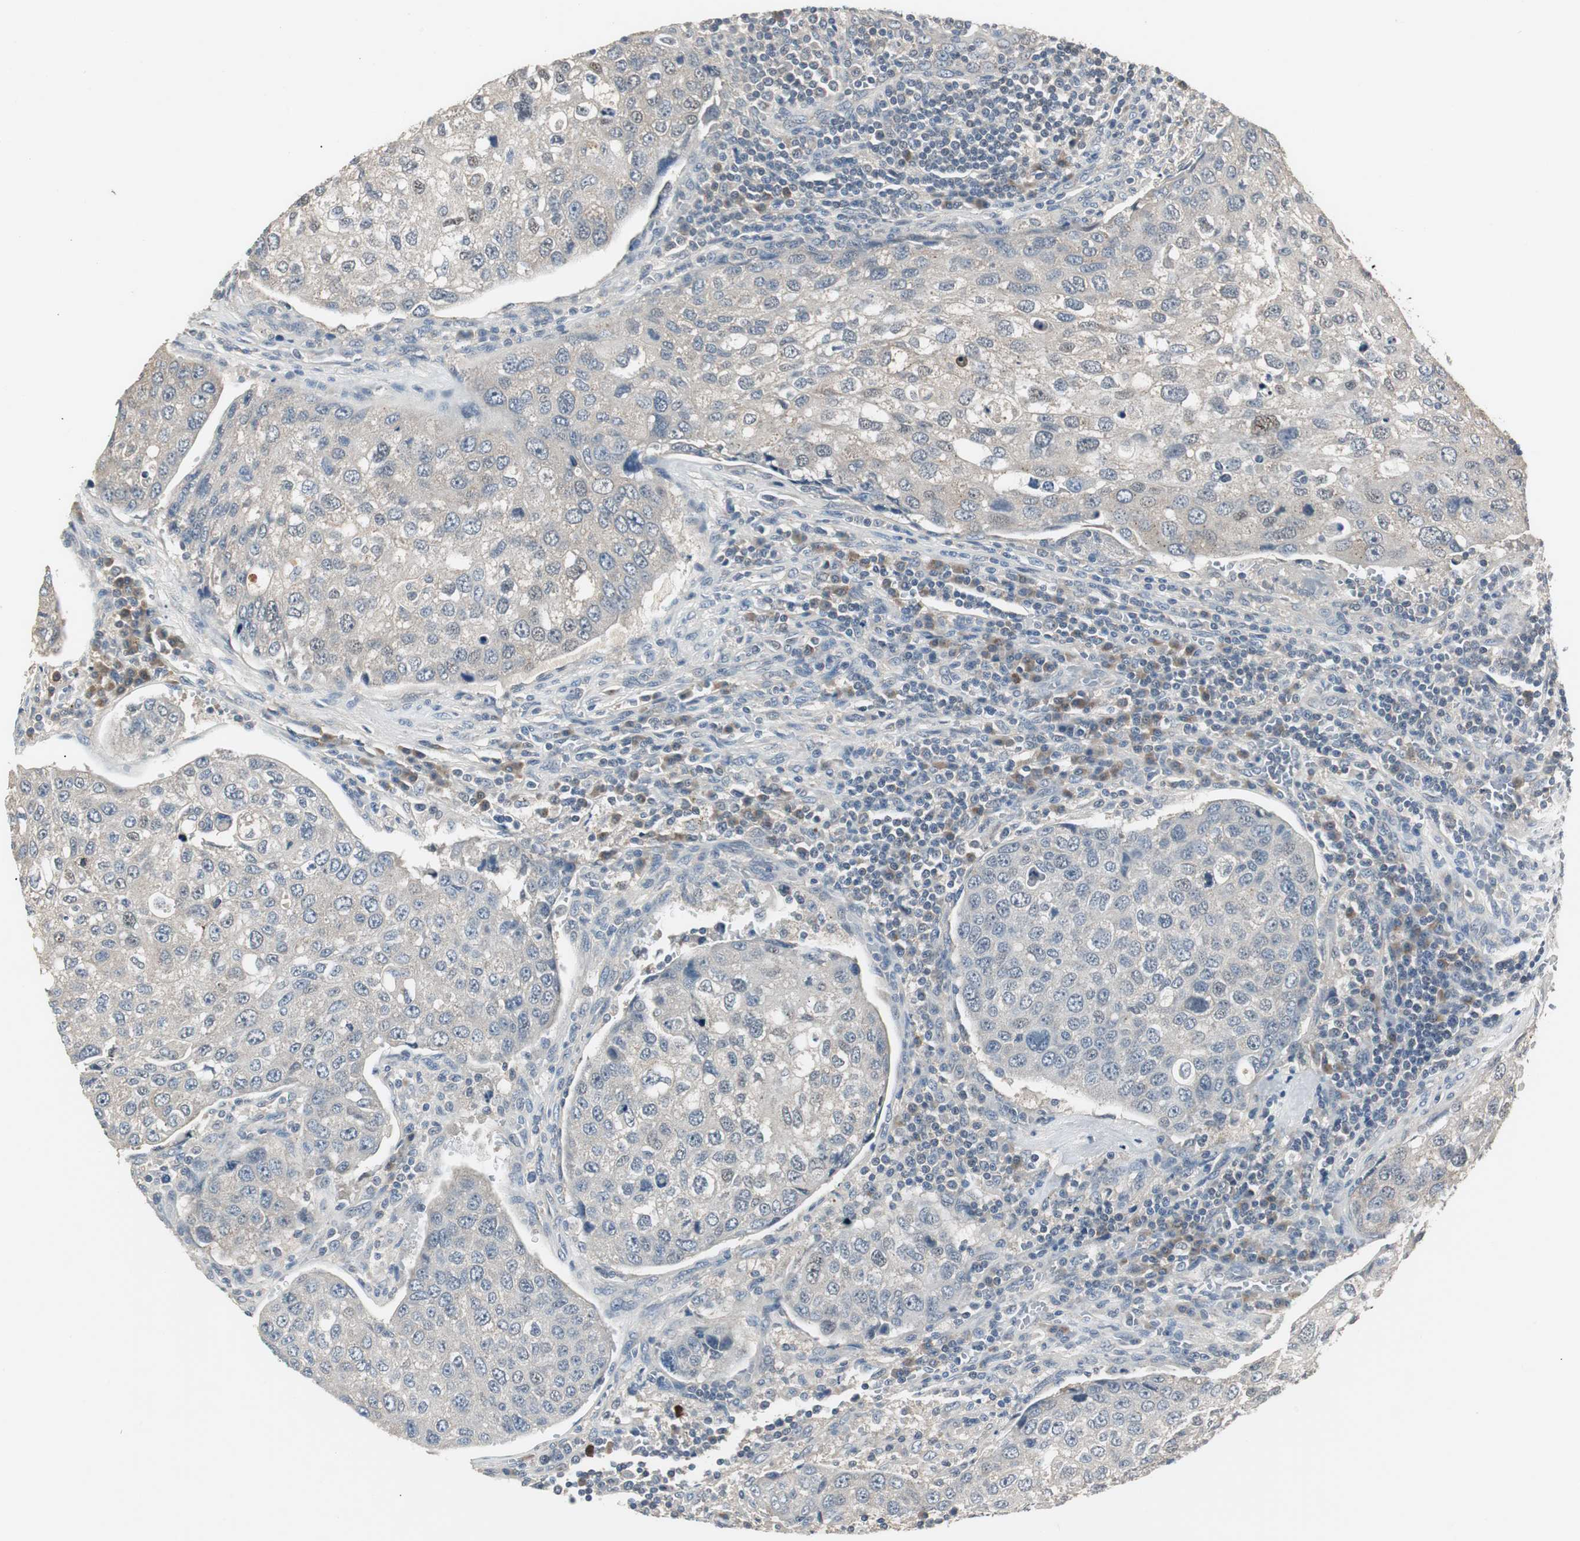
{"staining": {"intensity": "weak", "quantity": "<25%", "location": "cytoplasmic/membranous"}, "tissue": "urothelial cancer", "cell_type": "Tumor cells", "image_type": "cancer", "snomed": [{"axis": "morphology", "description": "Urothelial carcinoma, High grade"}, {"axis": "topography", "description": "Lymph node"}, {"axis": "topography", "description": "Urinary bladder"}], "caption": "Immunohistochemical staining of human high-grade urothelial carcinoma displays no significant expression in tumor cells.", "gene": "PTPRN2", "patient": {"sex": "male", "age": 51}}